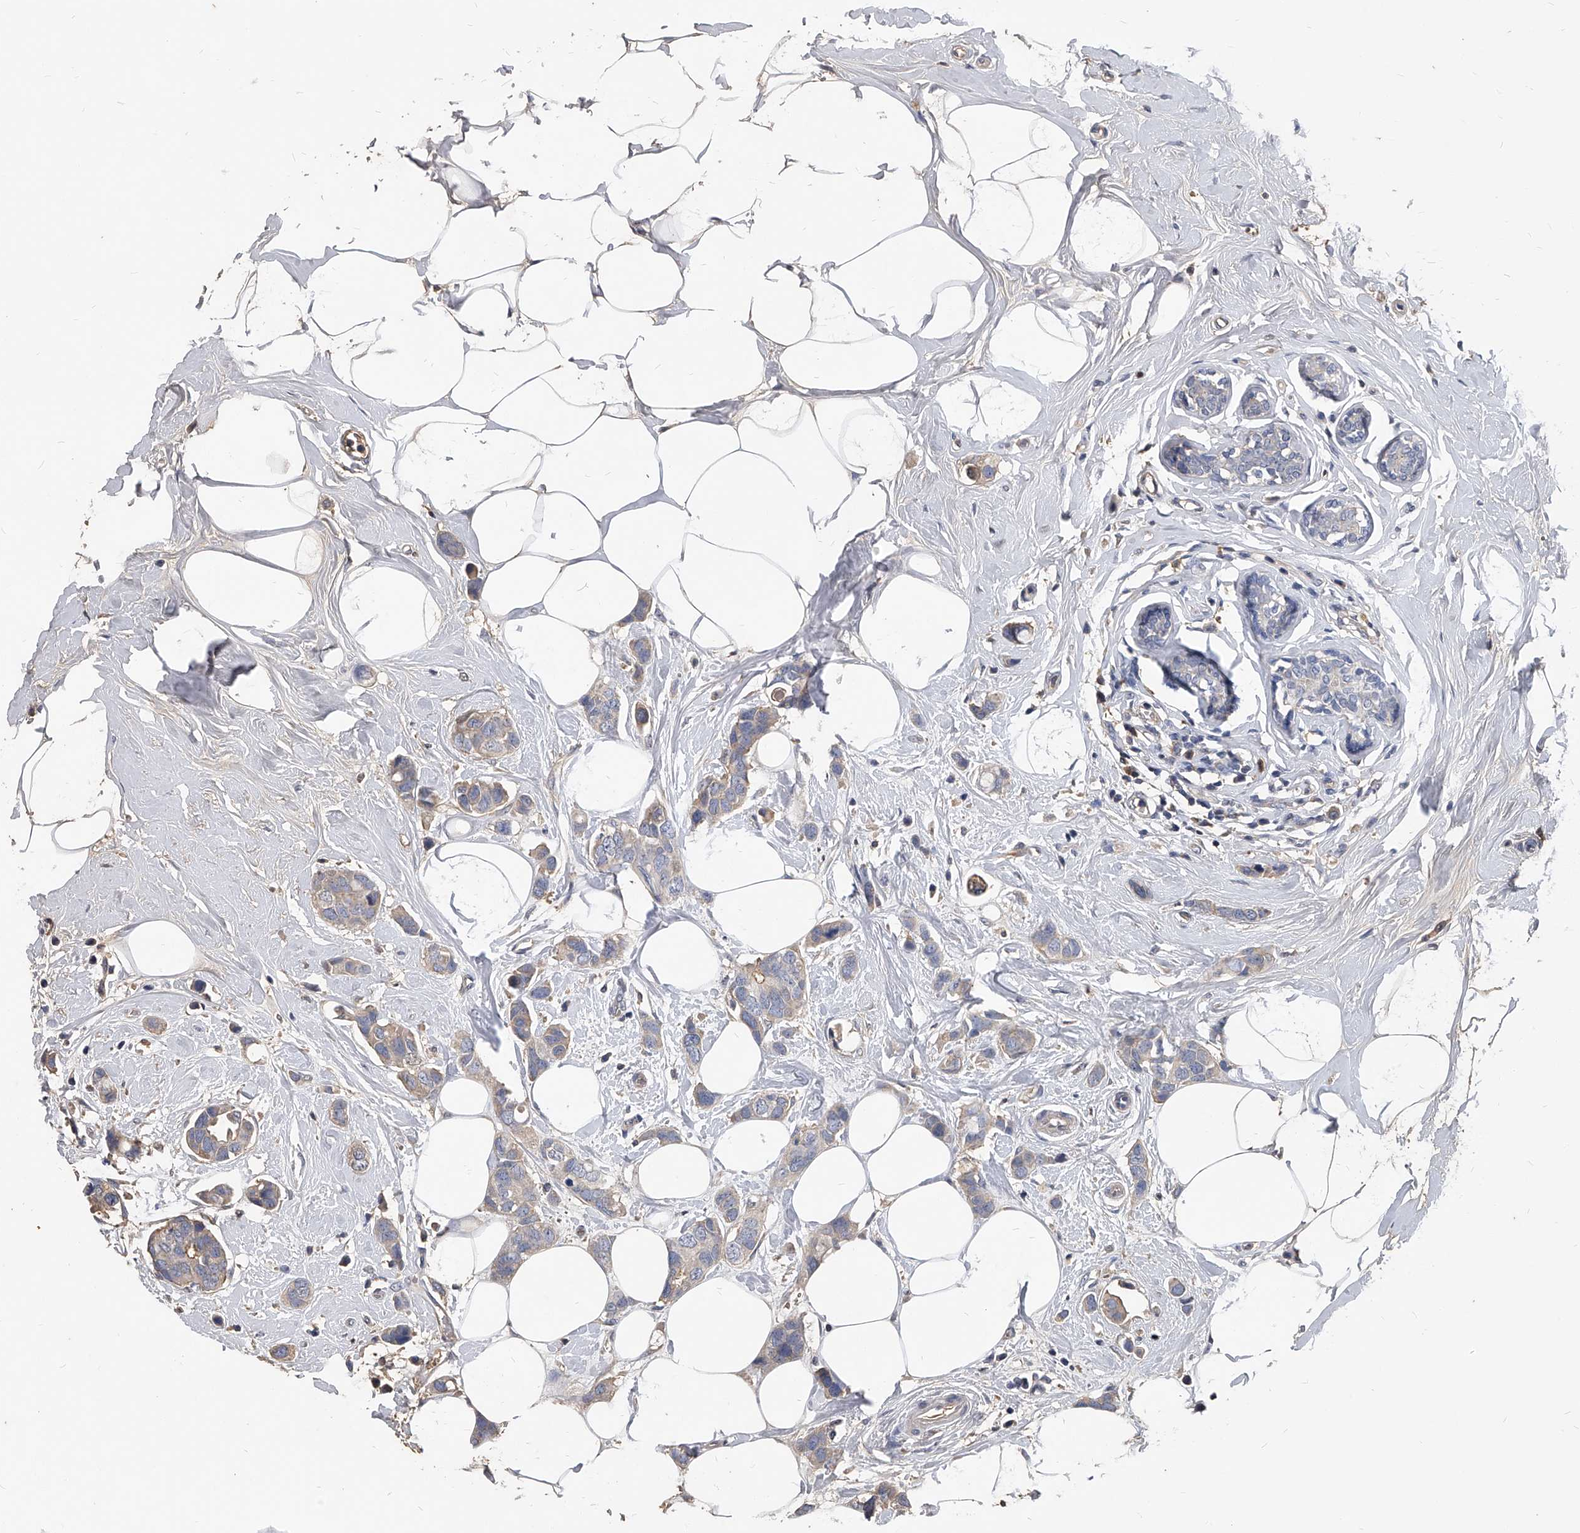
{"staining": {"intensity": "weak", "quantity": "<25%", "location": "cytoplasmic/membranous"}, "tissue": "breast cancer", "cell_type": "Tumor cells", "image_type": "cancer", "snomed": [{"axis": "morphology", "description": "Normal tissue, NOS"}, {"axis": "morphology", "description": "Duct carcinoma"}, {"axis": "topography", "description": "Breast"}], "caption": "The histopathology image displays no significant staining in tumor cells of breast cancer.", "gene": "HOMER3", "patient": {"sex": "female", "age": 50}}